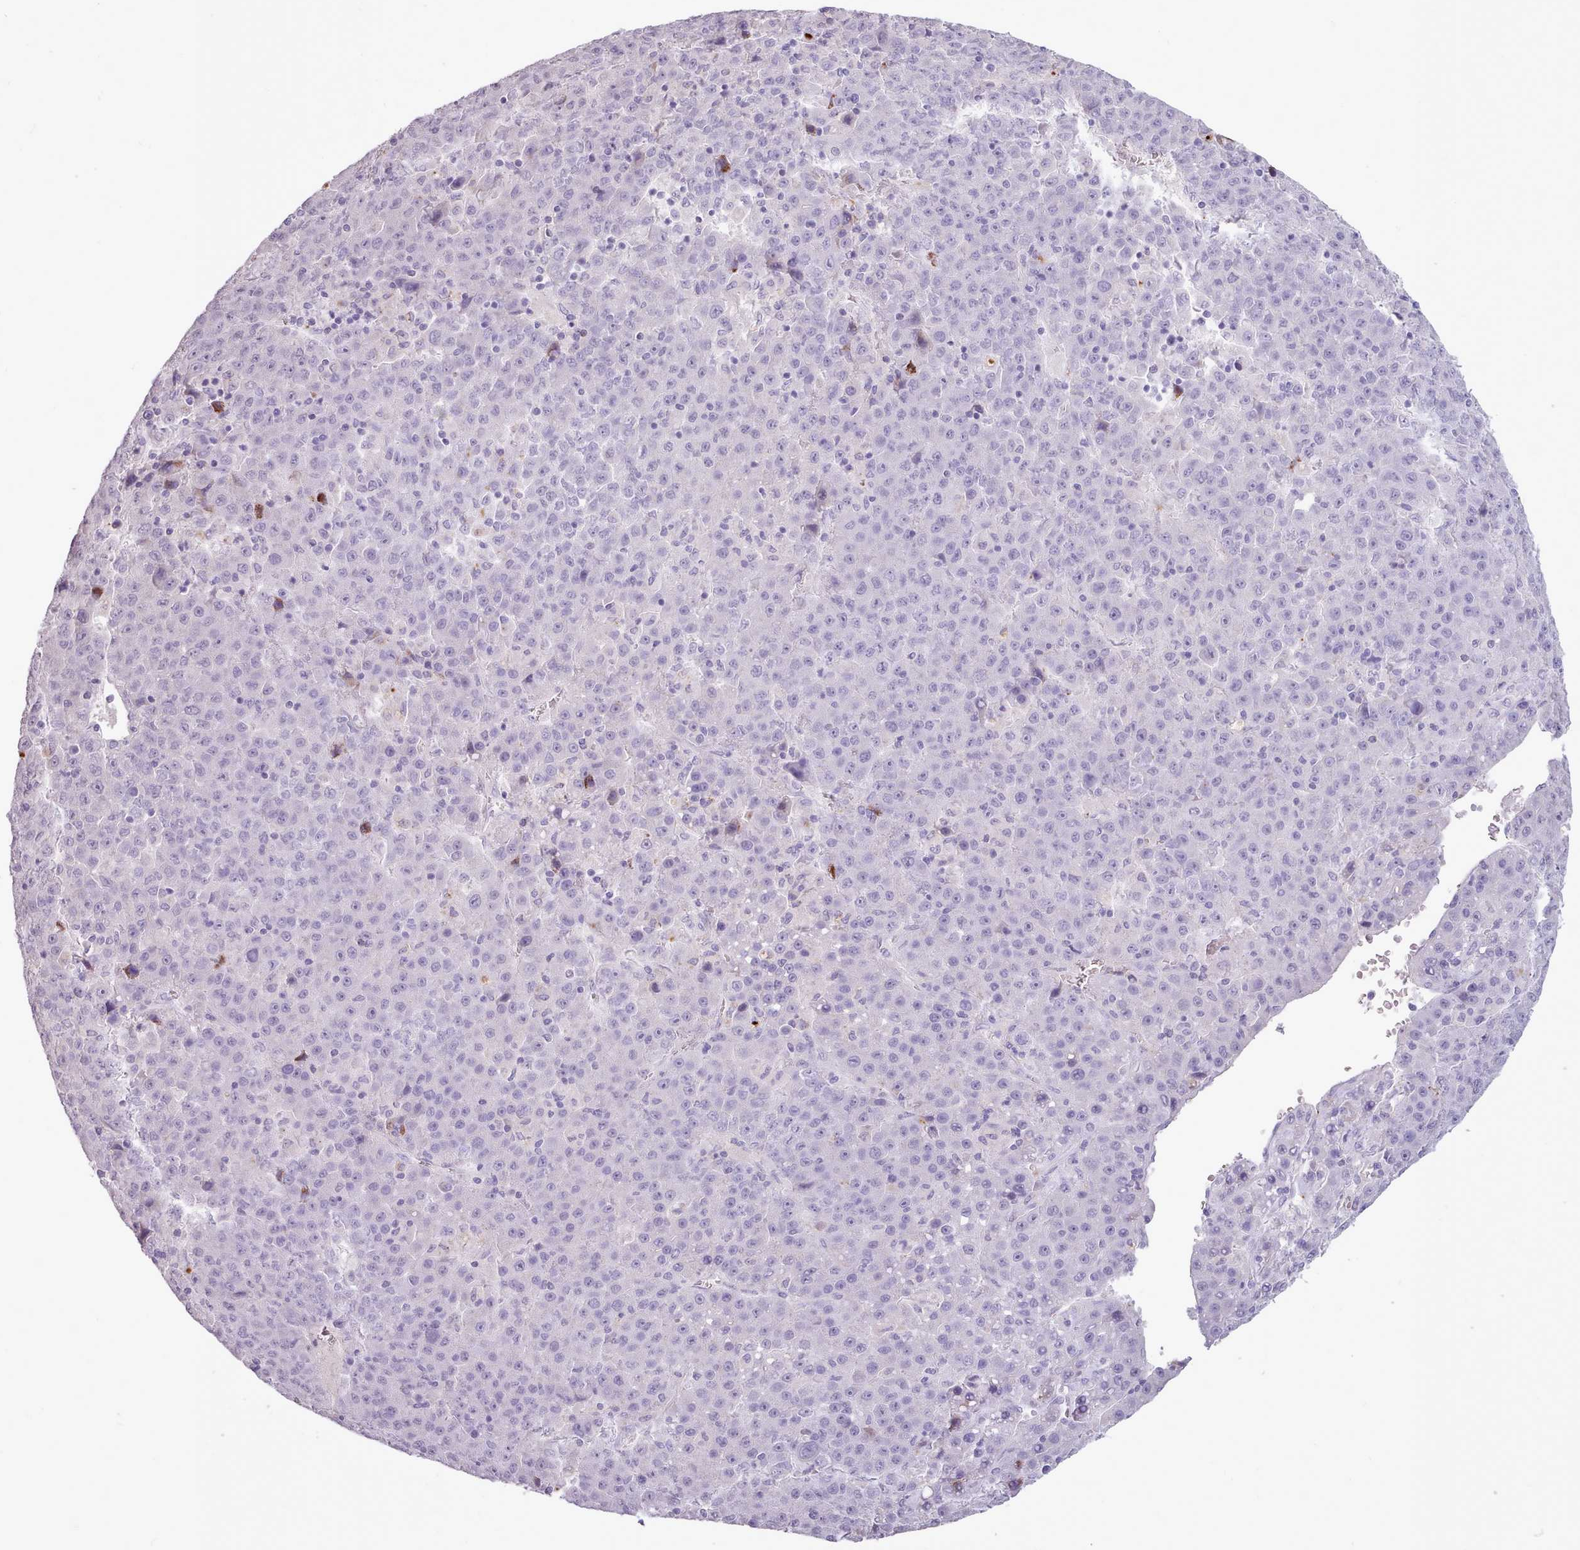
{"staining": {"intensity": "negative", "quantity": "none", "location": "none"}, "tissue": "liver cancer", "cell_type": "Tumor cells", "image_type": "cancer", "snomed": [{"axis": "morphology", "description": "Carcinoma, Hepatocellular, NOS"}, {"axis": "topography", "description": "Liver"}], "caption": "This is an immunohistochemistry (IHC) image of human liver cancer (hepatocellular carcinoma). There is no expression in tumor cells.", "gene": "ATRAID", "patient": {"sex": "female", "age": 53}}